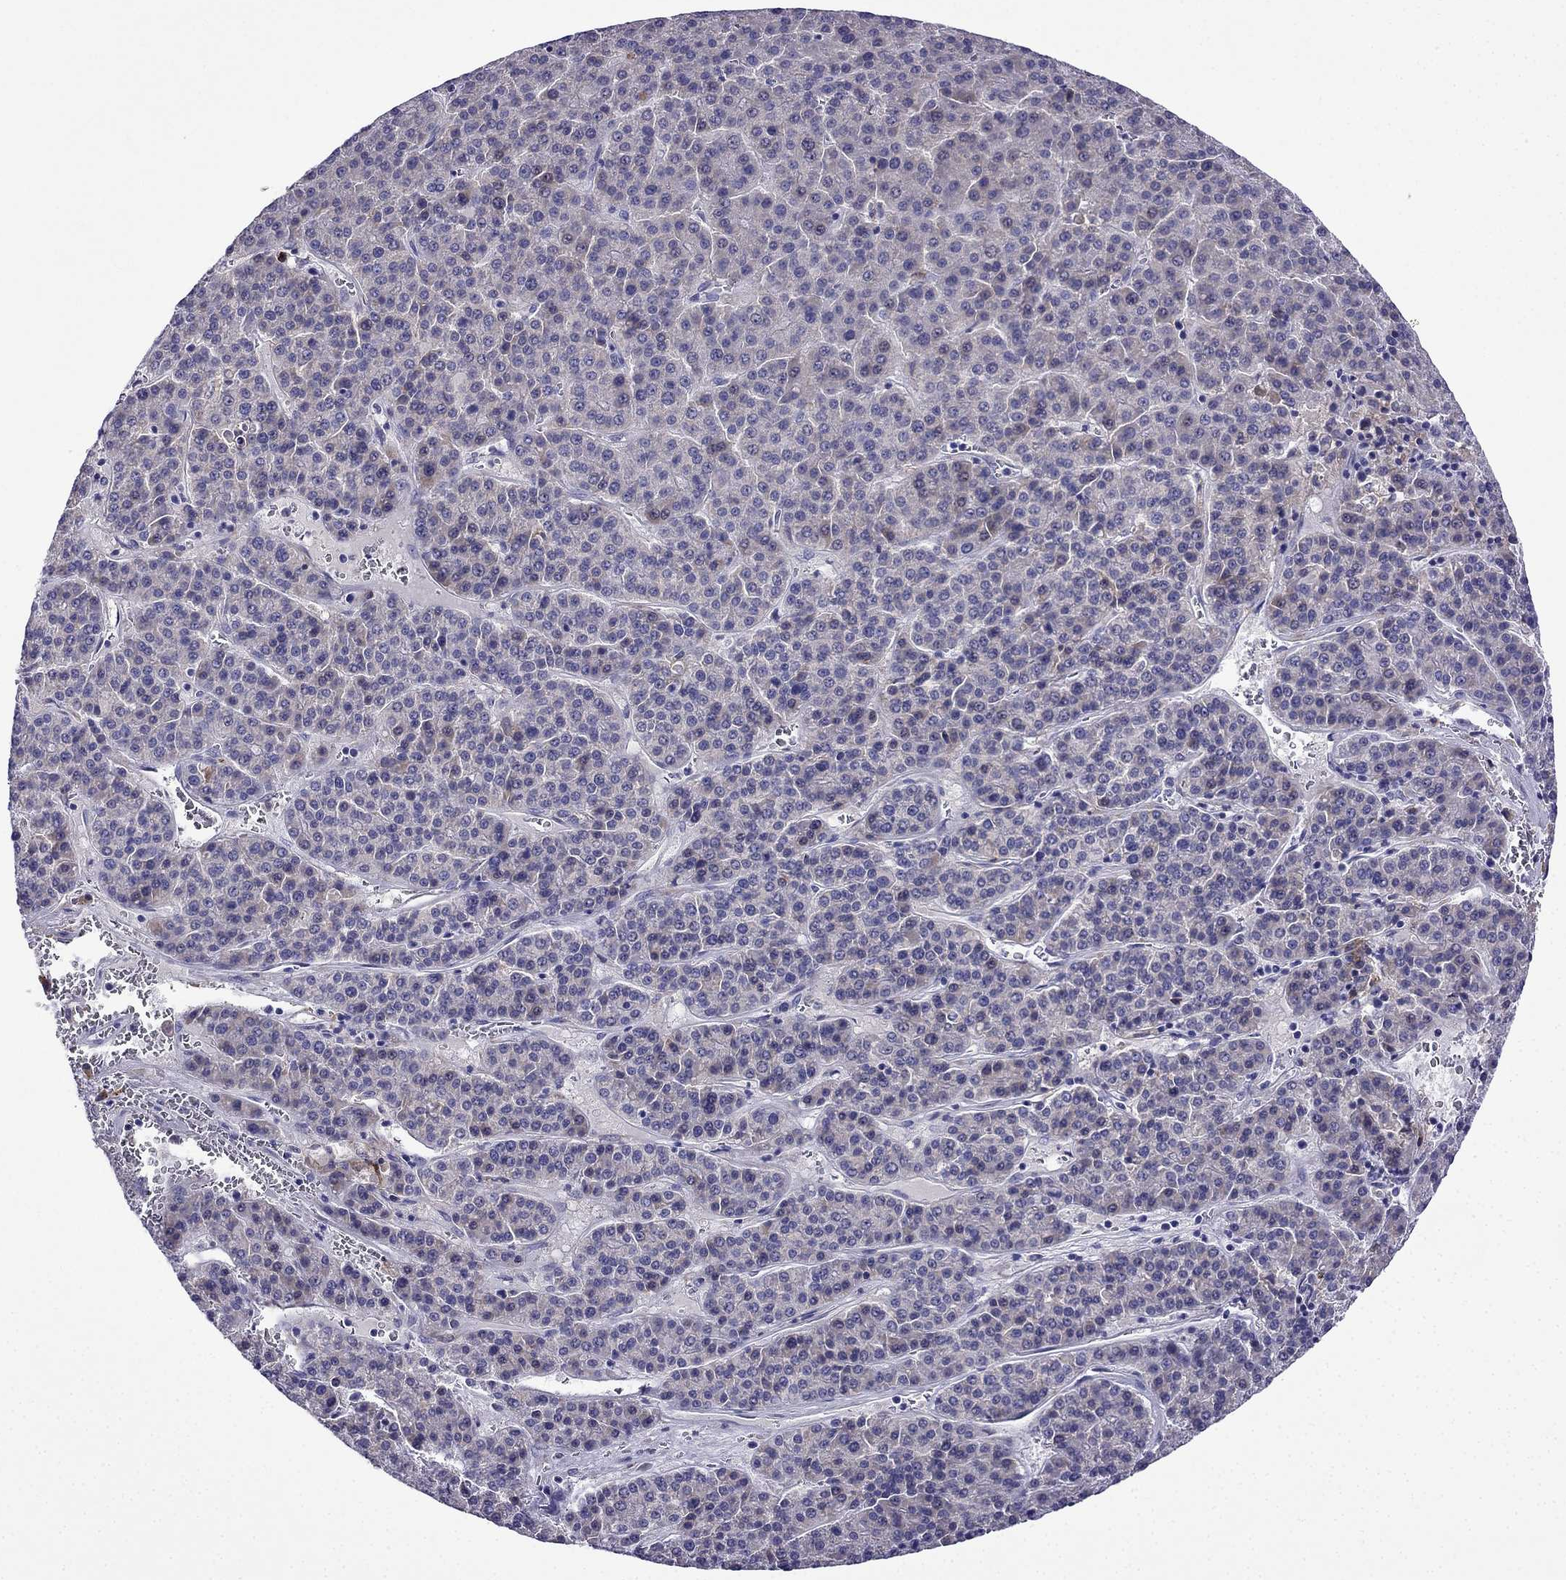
{"staining": {"intensity": "negative", "quantity": "none", "location": "none"}, "tissue": "liver cancer", "cell_type": "Tumor cells", "image_type": "cancer", "snomed": [{"axis": "morphology", "description": "Carcinoma, Hepatocellular, NOS"}, {"axis": "topography", "description": "Liver"}], "caption": "High magnification brightfield microscopy of liver cancer stained with DAB (brown) and counterstained with hematoxylin (blue): tumor cells show no significant positivity. (DAB (3,3'-diaminobenzidine) IHC with hematoxylin counter stain).", "gene": "TSSK4", "patient": {"sex": "female", "age": 58}}